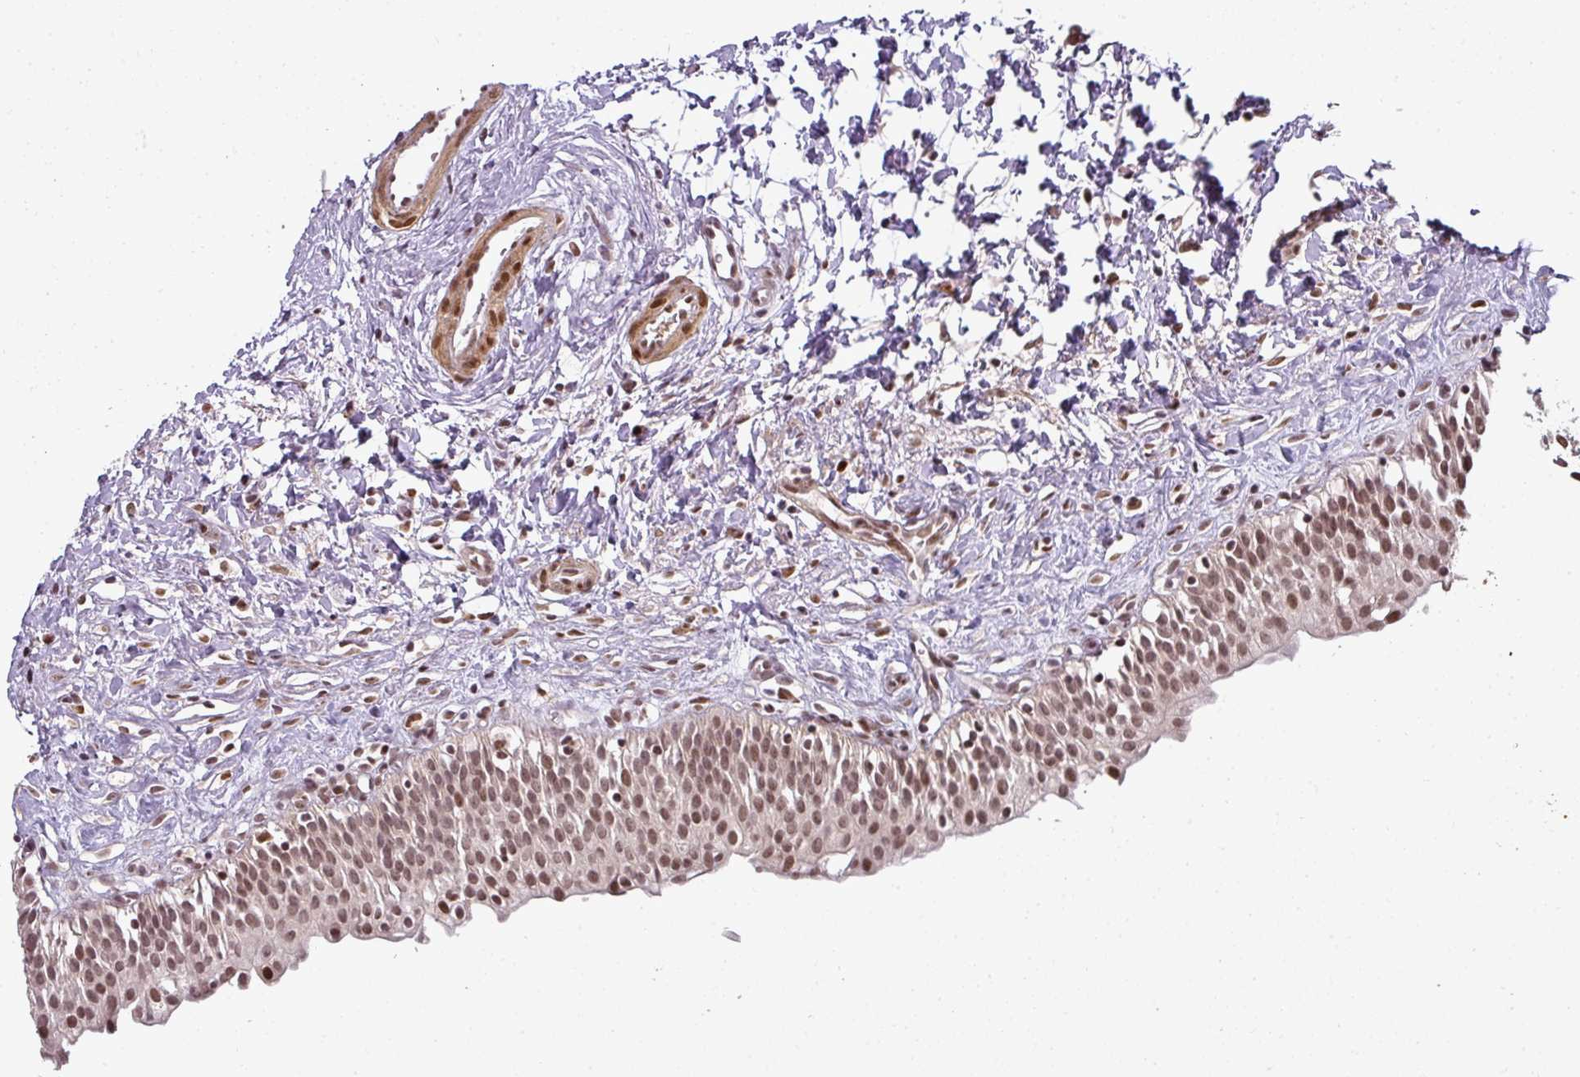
{"staining": {"intensity": "moderate", "quantity": ">75%", "location": "nuclear"}, "tissue": "urinary bladder", "cell_type": "Urothelial cells", "image_type": "normal", "snomed": [{"axis": "morphology", "description": "Normal tissue, NOS"}, {"axis": "topography", "description": "Urinary bladder"}], "caption": "Unremarkable urinary bladder was stained to show a protein in brown. There is medium levels of moderate nuclear expression in approximately >75% of urothelial cells. (IHC, brightfield microscopy, high magnification).", "gene": "GPRIN2", "patient": {"sex": "male", "age": 51}}